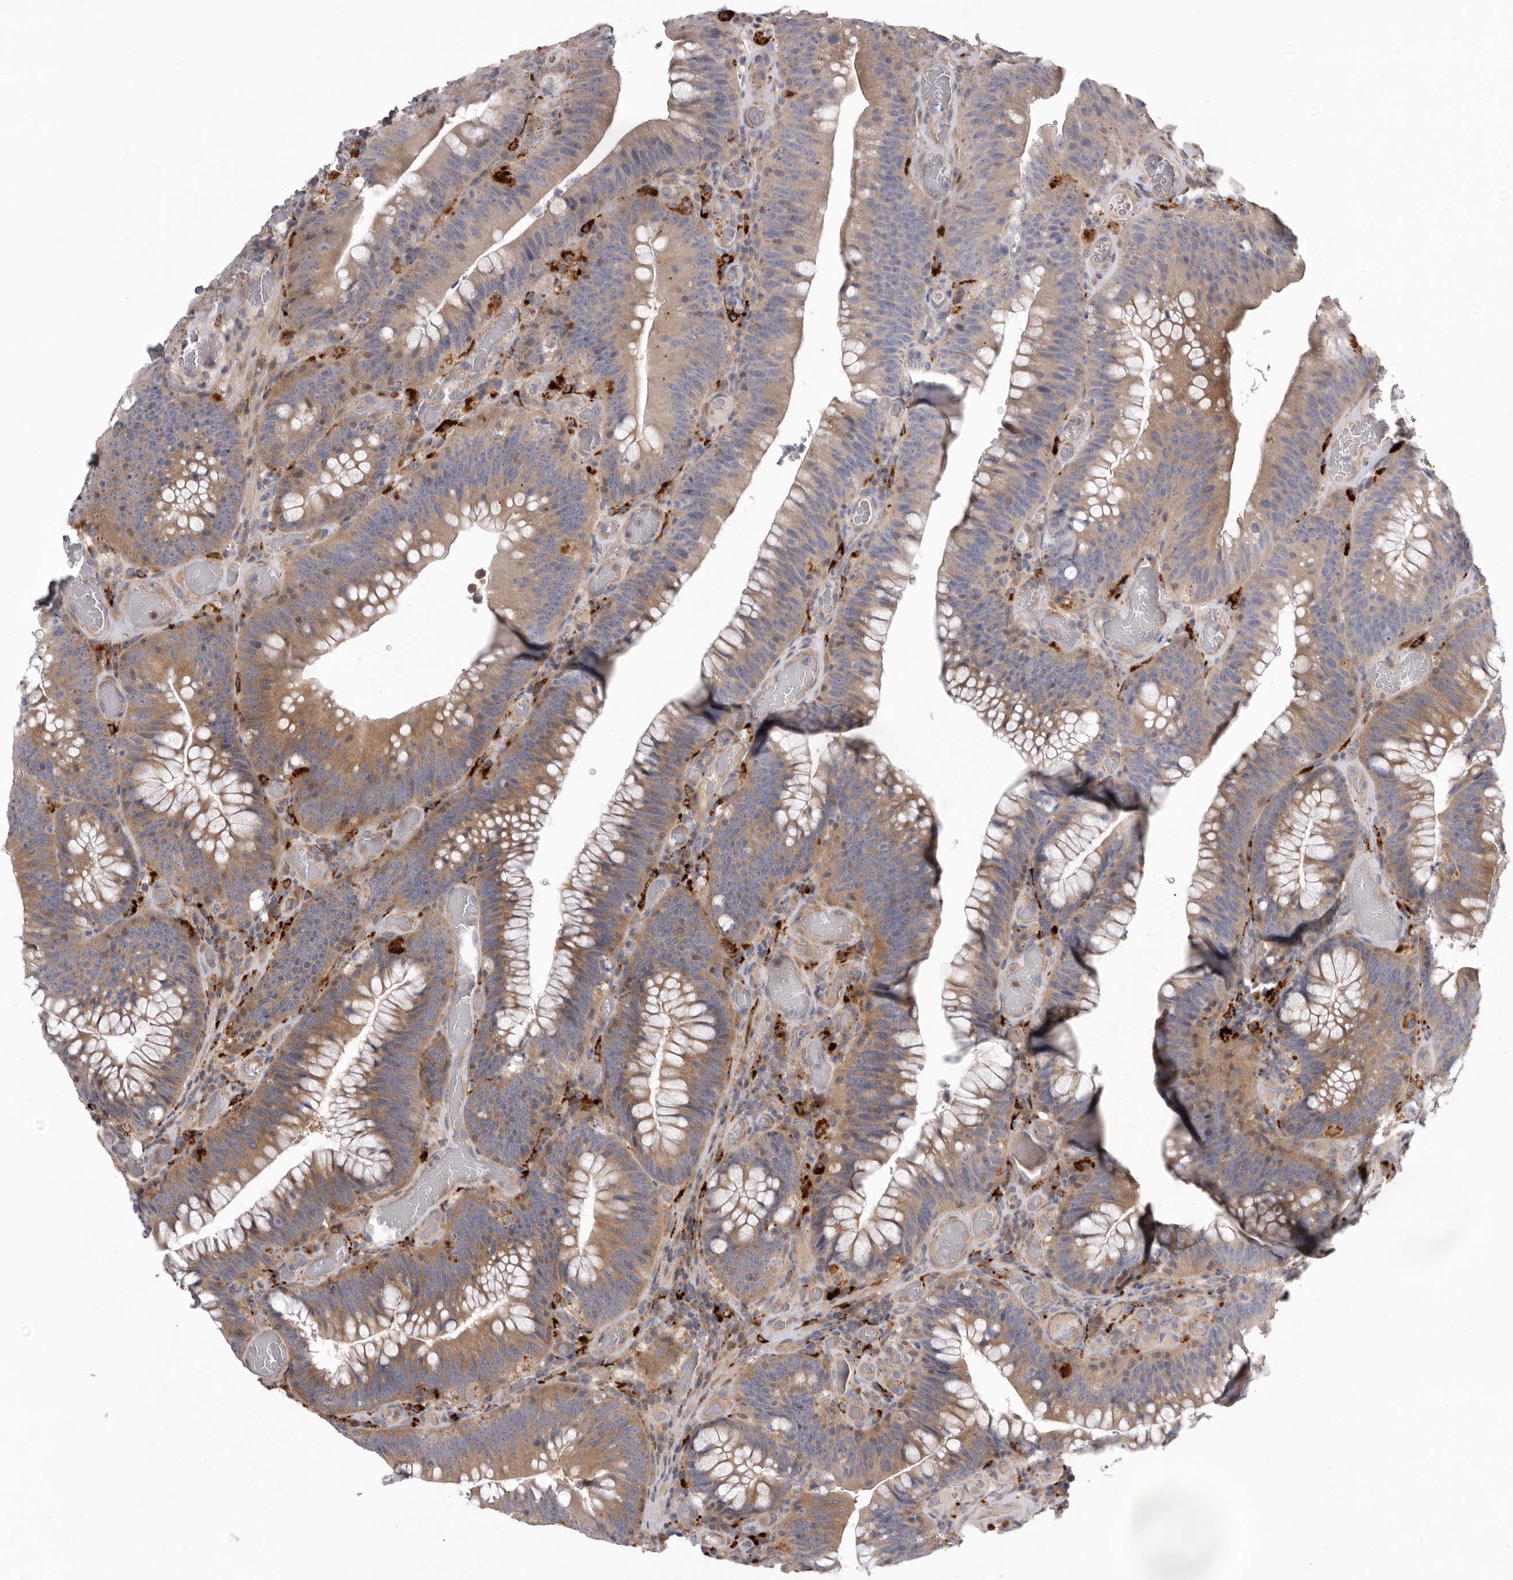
{"staining": {"intensity": "moderate", "quantity": "25%-75%", "location": "cytoplasmic/membranous"}, "tissue": "colorectal cancer", "cell_type": "Tumor cells", "image_type": "cancer", "snomed": [{"axis": "morphology", "description": "Normal tissue, NOS"}, {"axis": "topography", "description": "Colon"}], "caption": "High-magnification brightfield microscopy of colorectal cancer stained with DAB (brown) and counterstained with hematoxylin (blue). tumor cells exhibit moderate cytoplasmic/membranous expression is identified in about25%-75% of cells.", "gene": "WDR47", "patient": {"sex": "female", "age": 82}}